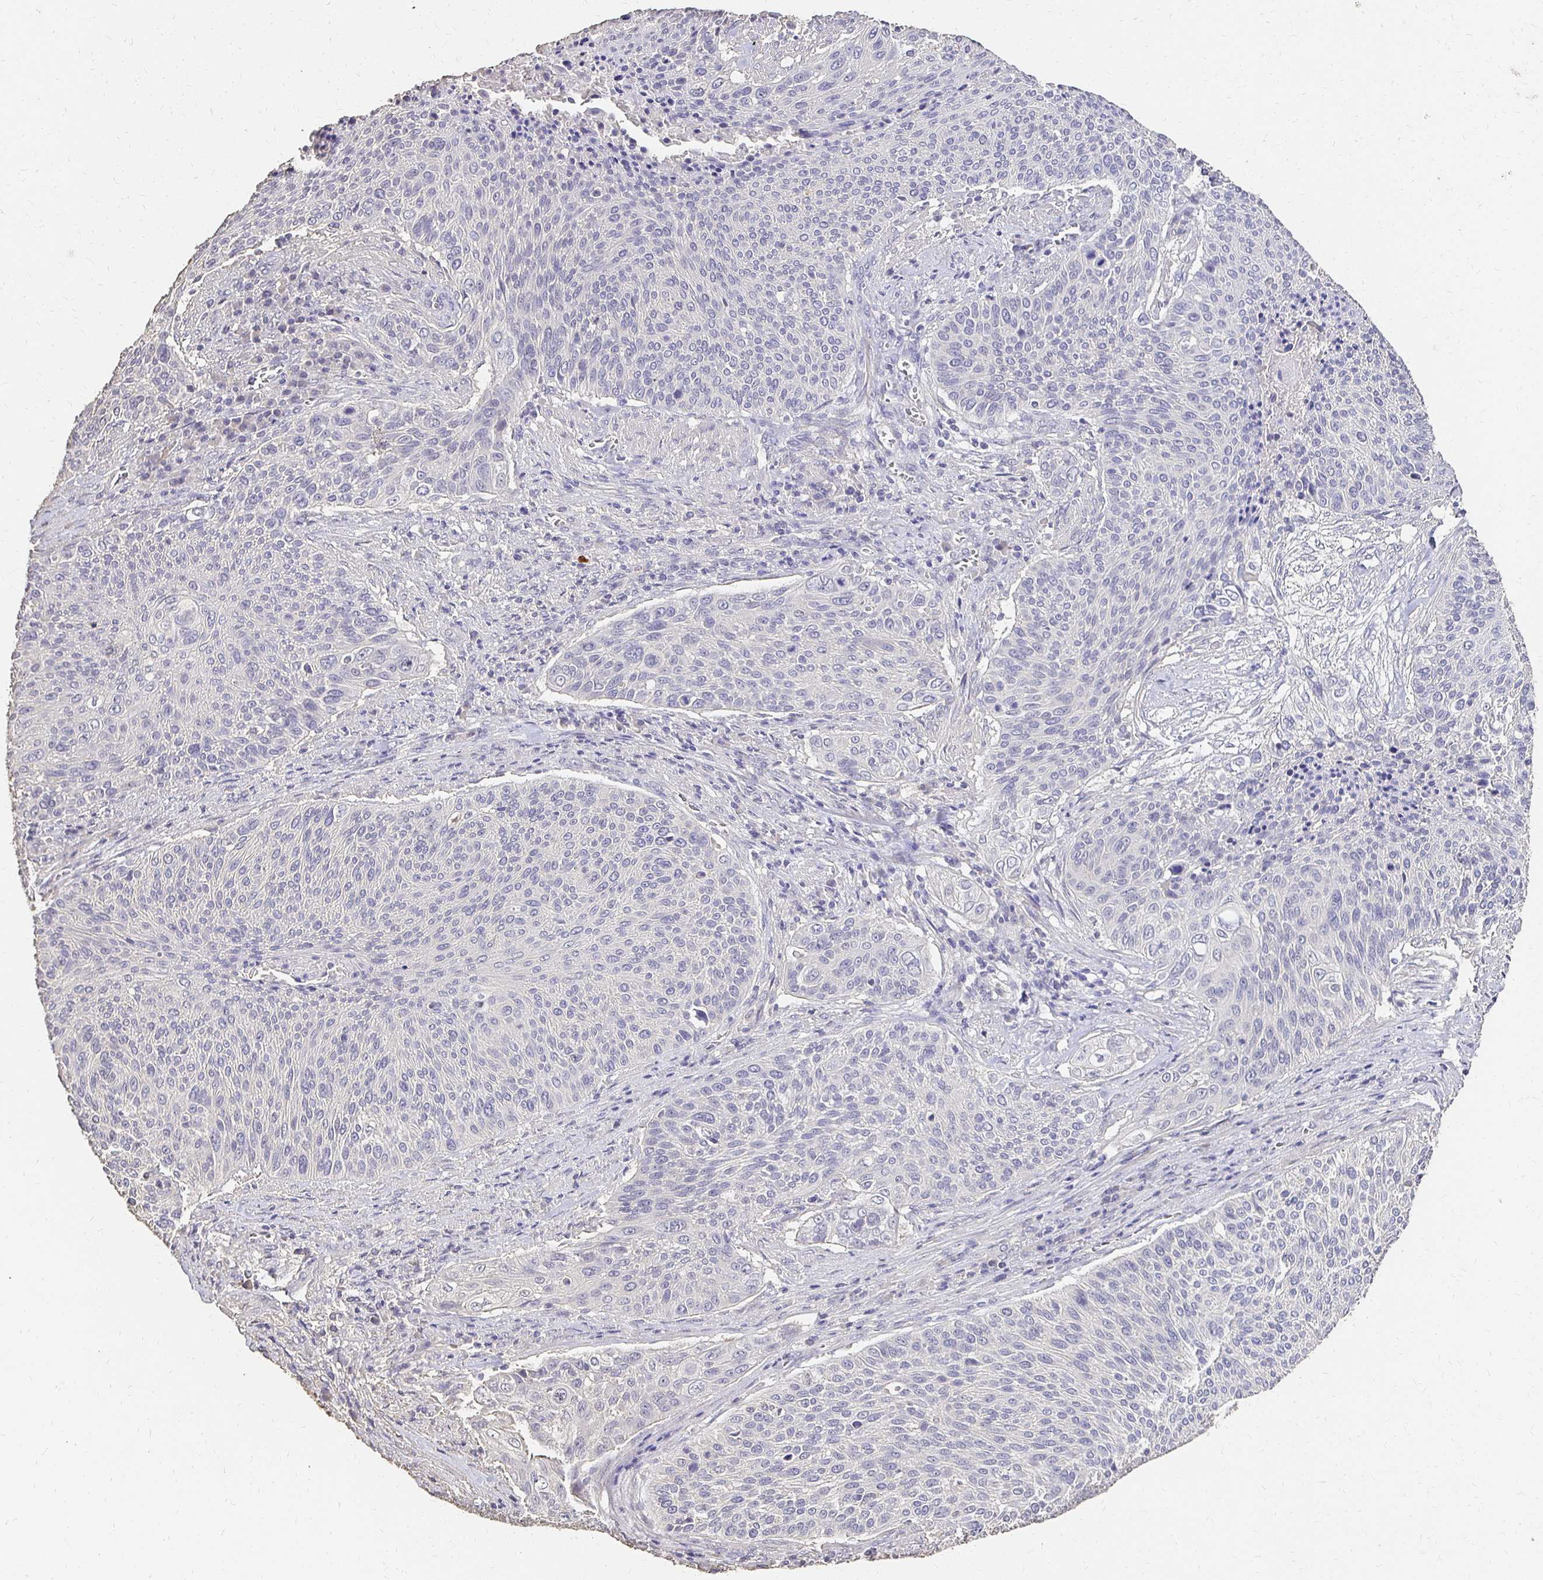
{"staining": {"intensity": "negative", "quantity": "none", "location": "none"}, "tissue": "cervical cancer", "cell_type": "Tumor cells", "image_type": "cancer", "snomed": [{"axis": "morphology", "description": "Squamous cell carcinoma, NOS"}, {"axis": "topography", "description": "Cervix"}], "caption": "Cervical cancer (squamous cell carcinoma) stained for a protein using IHC demonstrates no staining tumor cells.", "gene": "UGT1A6", "patient": {"sex": "female", "age": 31}}